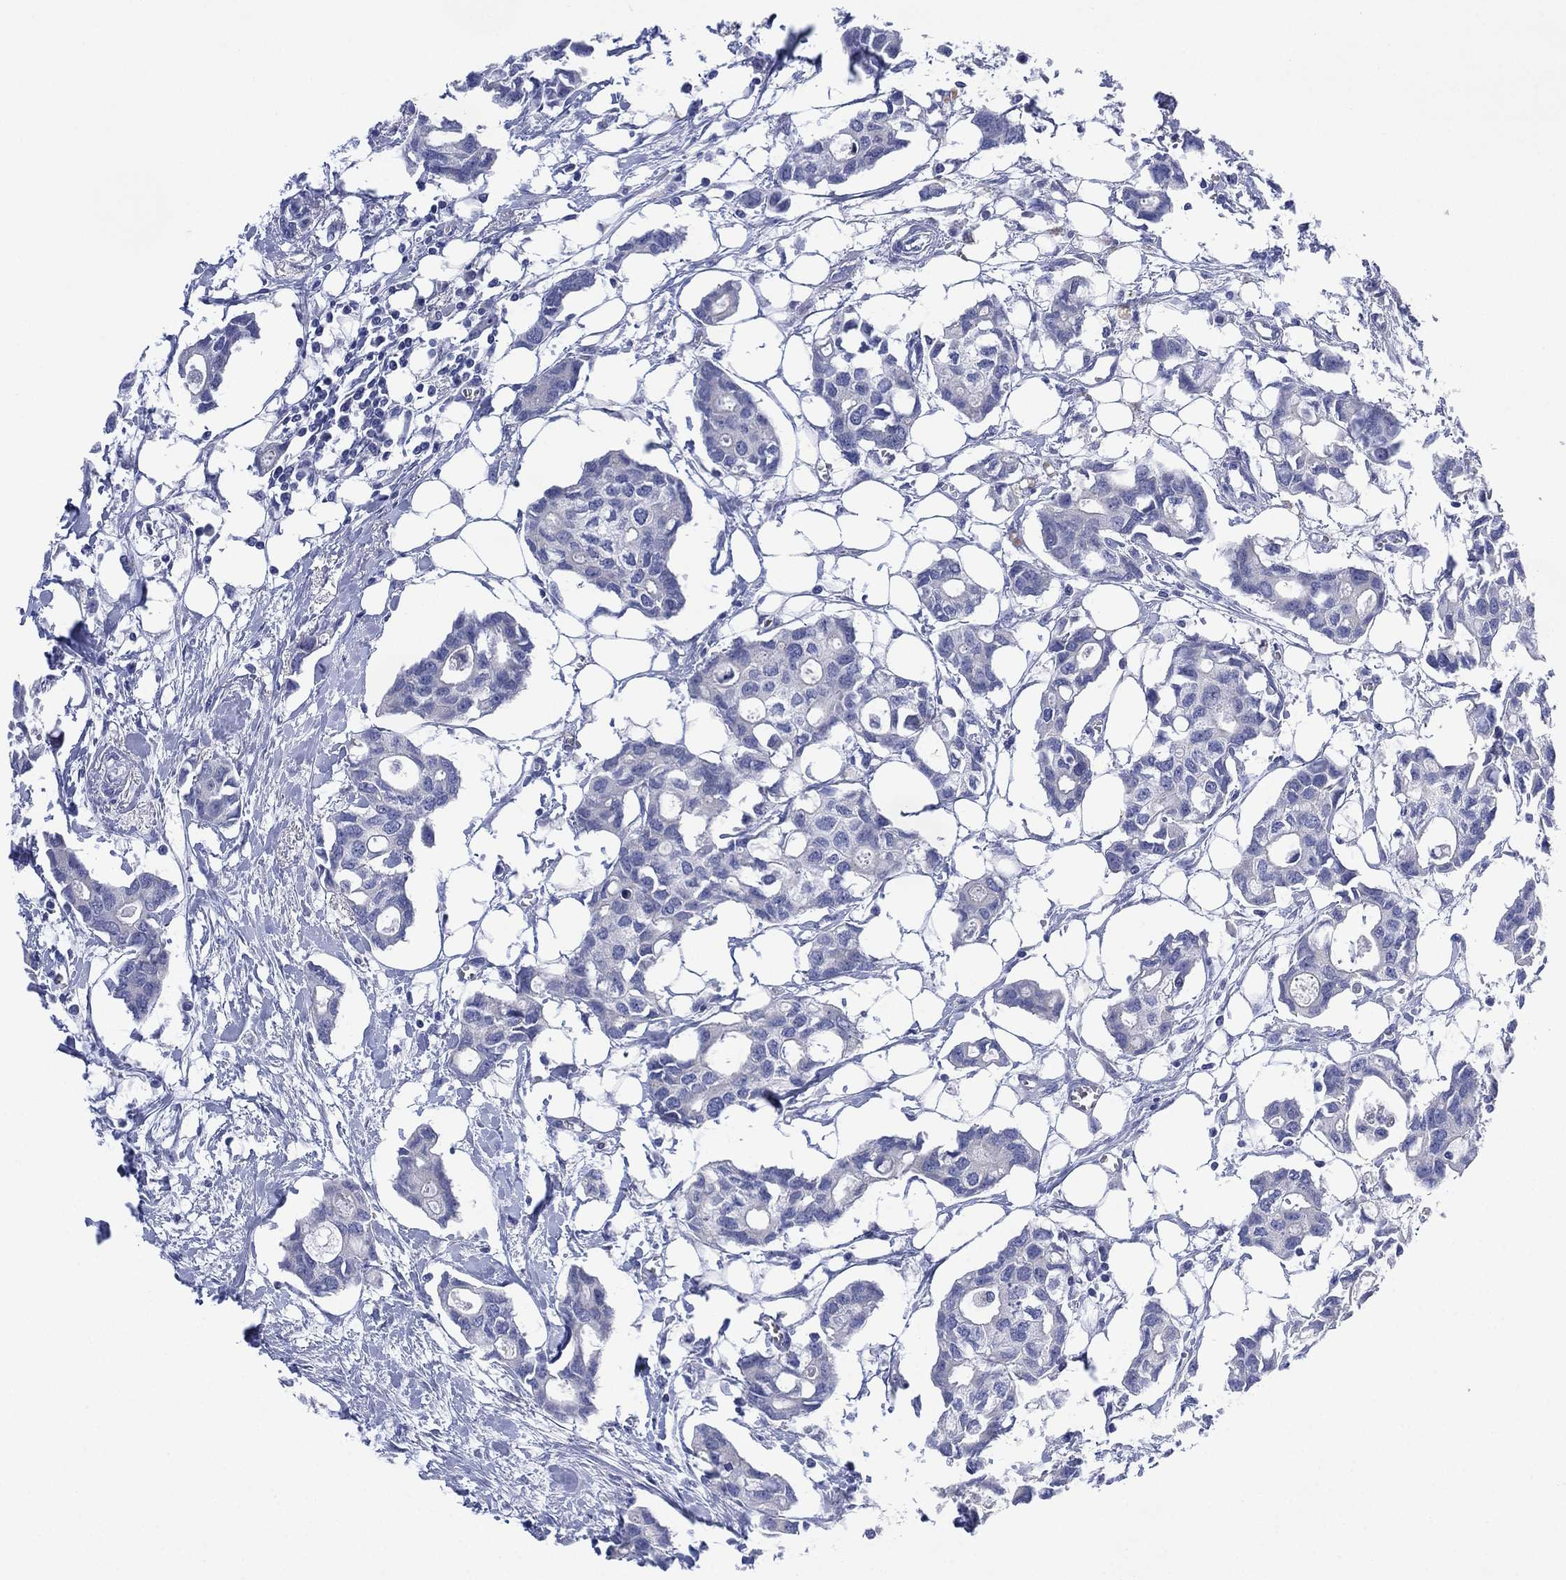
{"staining": {"intensity": "negative", "quantity": "none", "location": "none"}, "tissue": "breast cancer", "cell_type": "Tumor cells", "image_type": "cancer", "snomed": [{"axis": "morphology", "description": "Duct carcinoma"}, {"axis": "topography", "description": "Breast"}], "caption": "Histopathology image shows no significant protein staining in tumor cells of breast invasive ductal carcinoma.", "gene": "CHRNA3", "patient": {"sex": "female", "age": 83}}